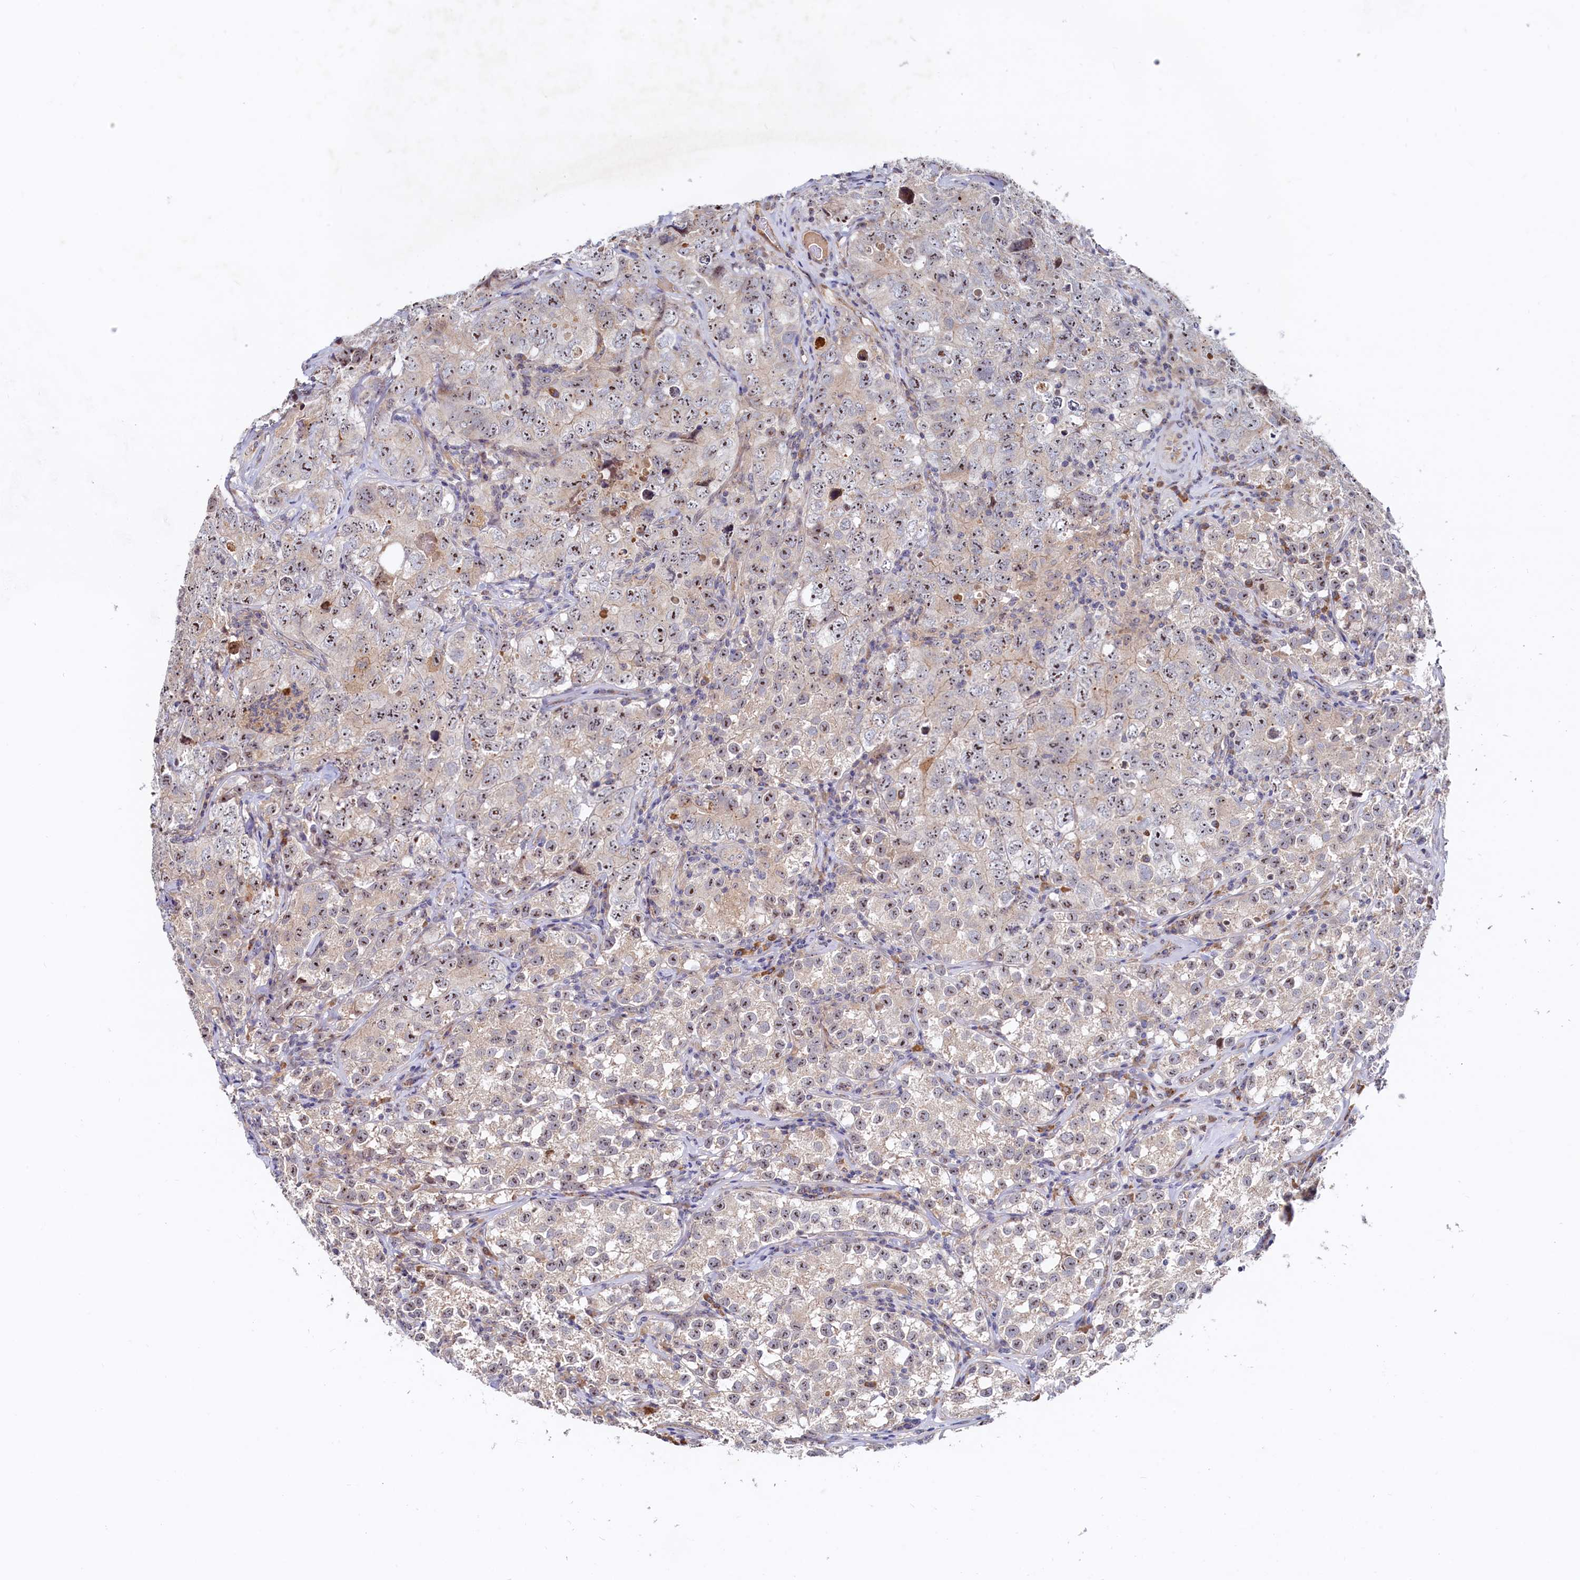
{"staining": {"intensity": "moderate", "quantity": "25%-75%", "location": "cytoplasmic/membranous,nuclear"}, "tissue": "testis cancer", "cell_type": "Tumor cells", "image_type": "cancer", "snomed": [{"axis": "morphology", "description": "Seminoma, NOS"}, {"axis": "morphology", "description": "Carcinoma, Embryonal, NOS"}, {"axis": "topography", "description": "Testis"}], "caption": "Protein analysis of testis cancer tissue demonstrates moderate cytoplasmic/membranous and nuclear staining in about 25%-75% of tumor cells. (DAB (3,3'-diaminobenzidine) = brown stain, brightfield microscopy at high magnification).", "gene": "RGS7BP", "patient": {"sex": "male", "age": 43}}